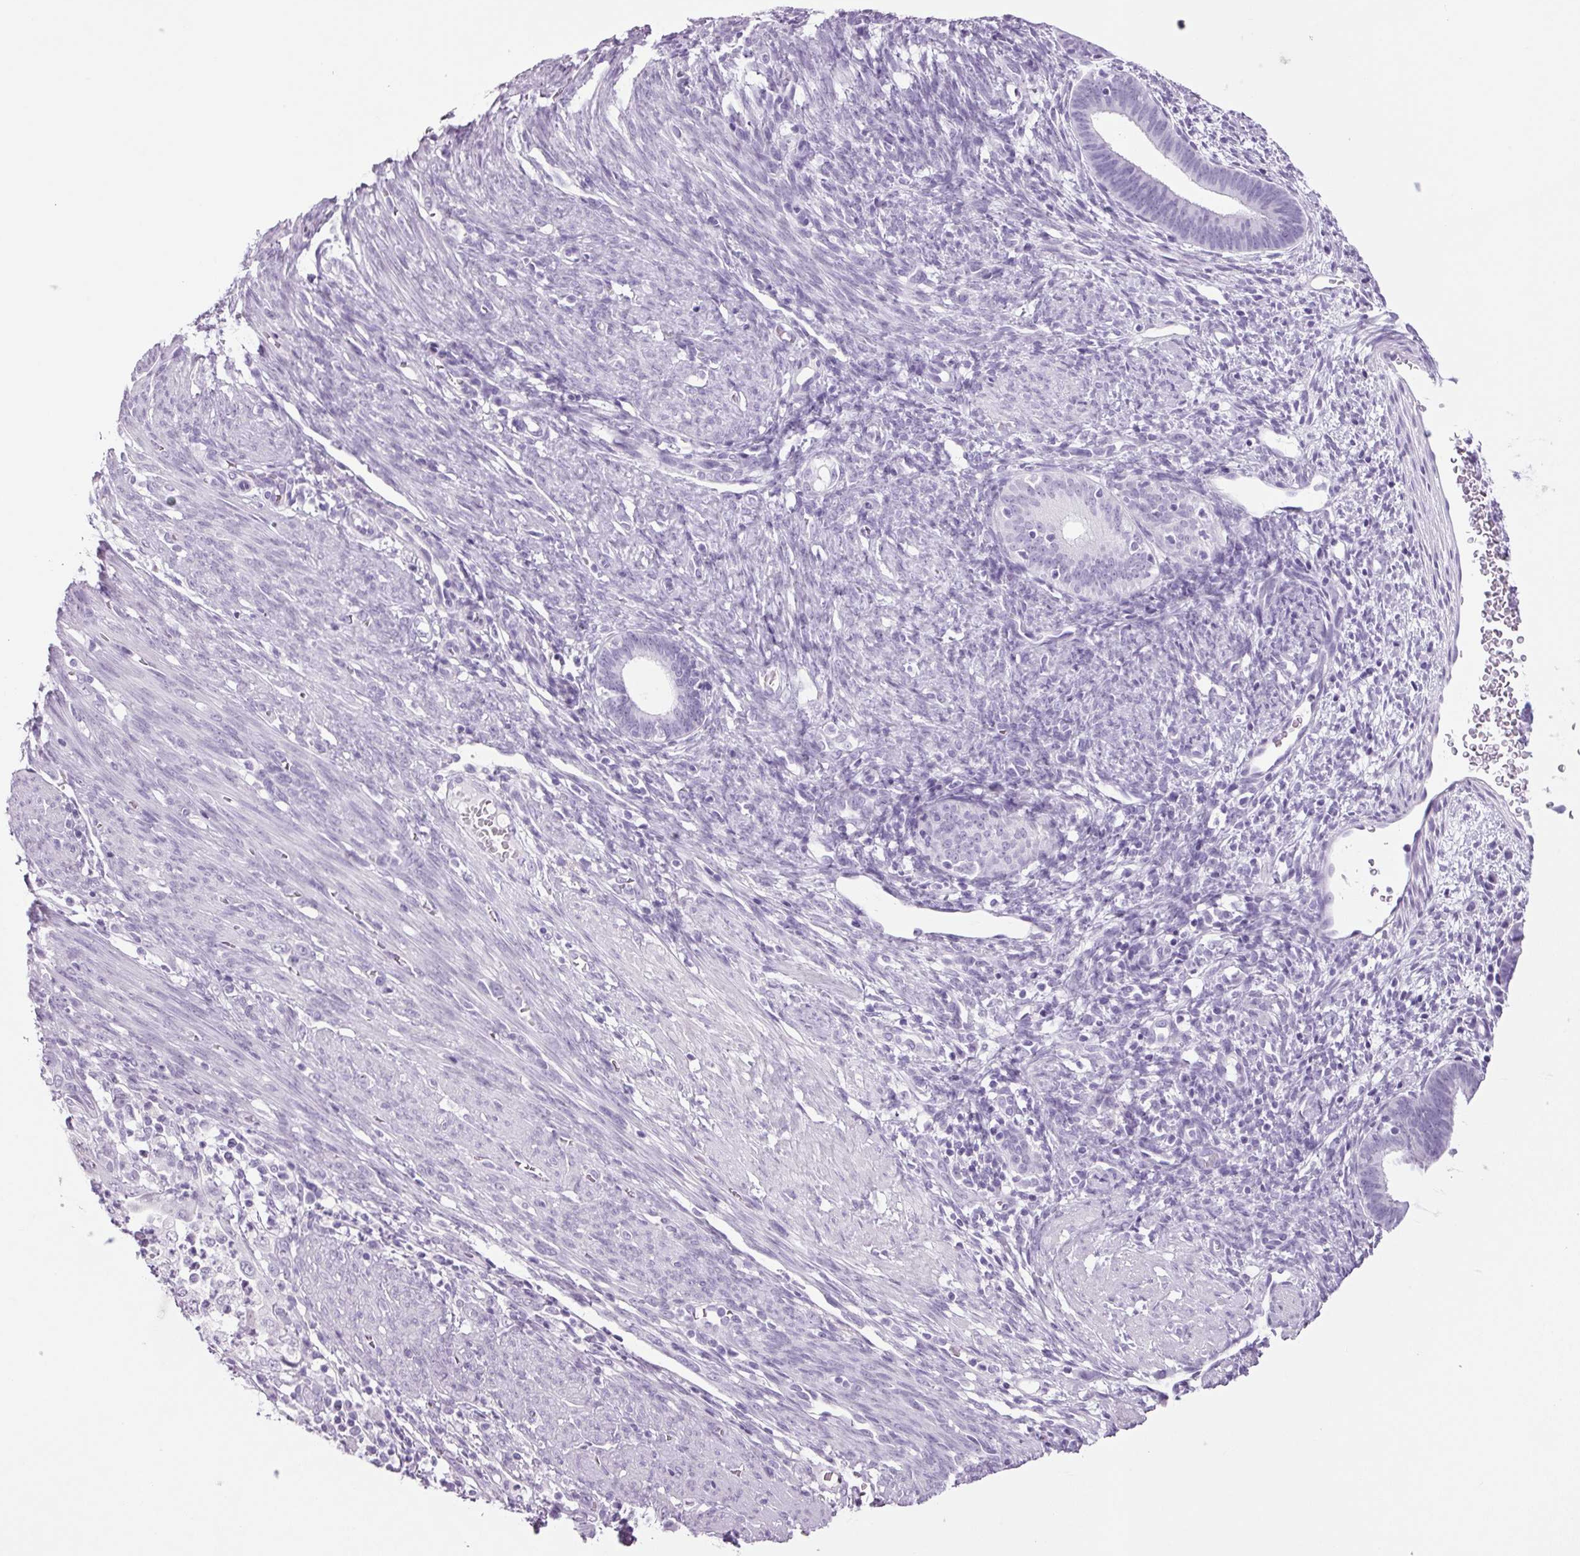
{"staining": {"intensity": "negative", "quantity": "none", "location": "none"}, "tissue": "endometrial cancer", "cell_type": "Tumor cells", "image_type": "cancer", "snomed": [{"axis": "morphology", "description": "Adenocarcinoma, NOS"}, {"axis": "topography", "description": "Endometrium"}], "caption": "The micrograph shows no staining of tumor cells in adenocarcinoma (endometrial).", "gene": "PPP1R1A", "patient": {"sex": "female", "age": 51}}